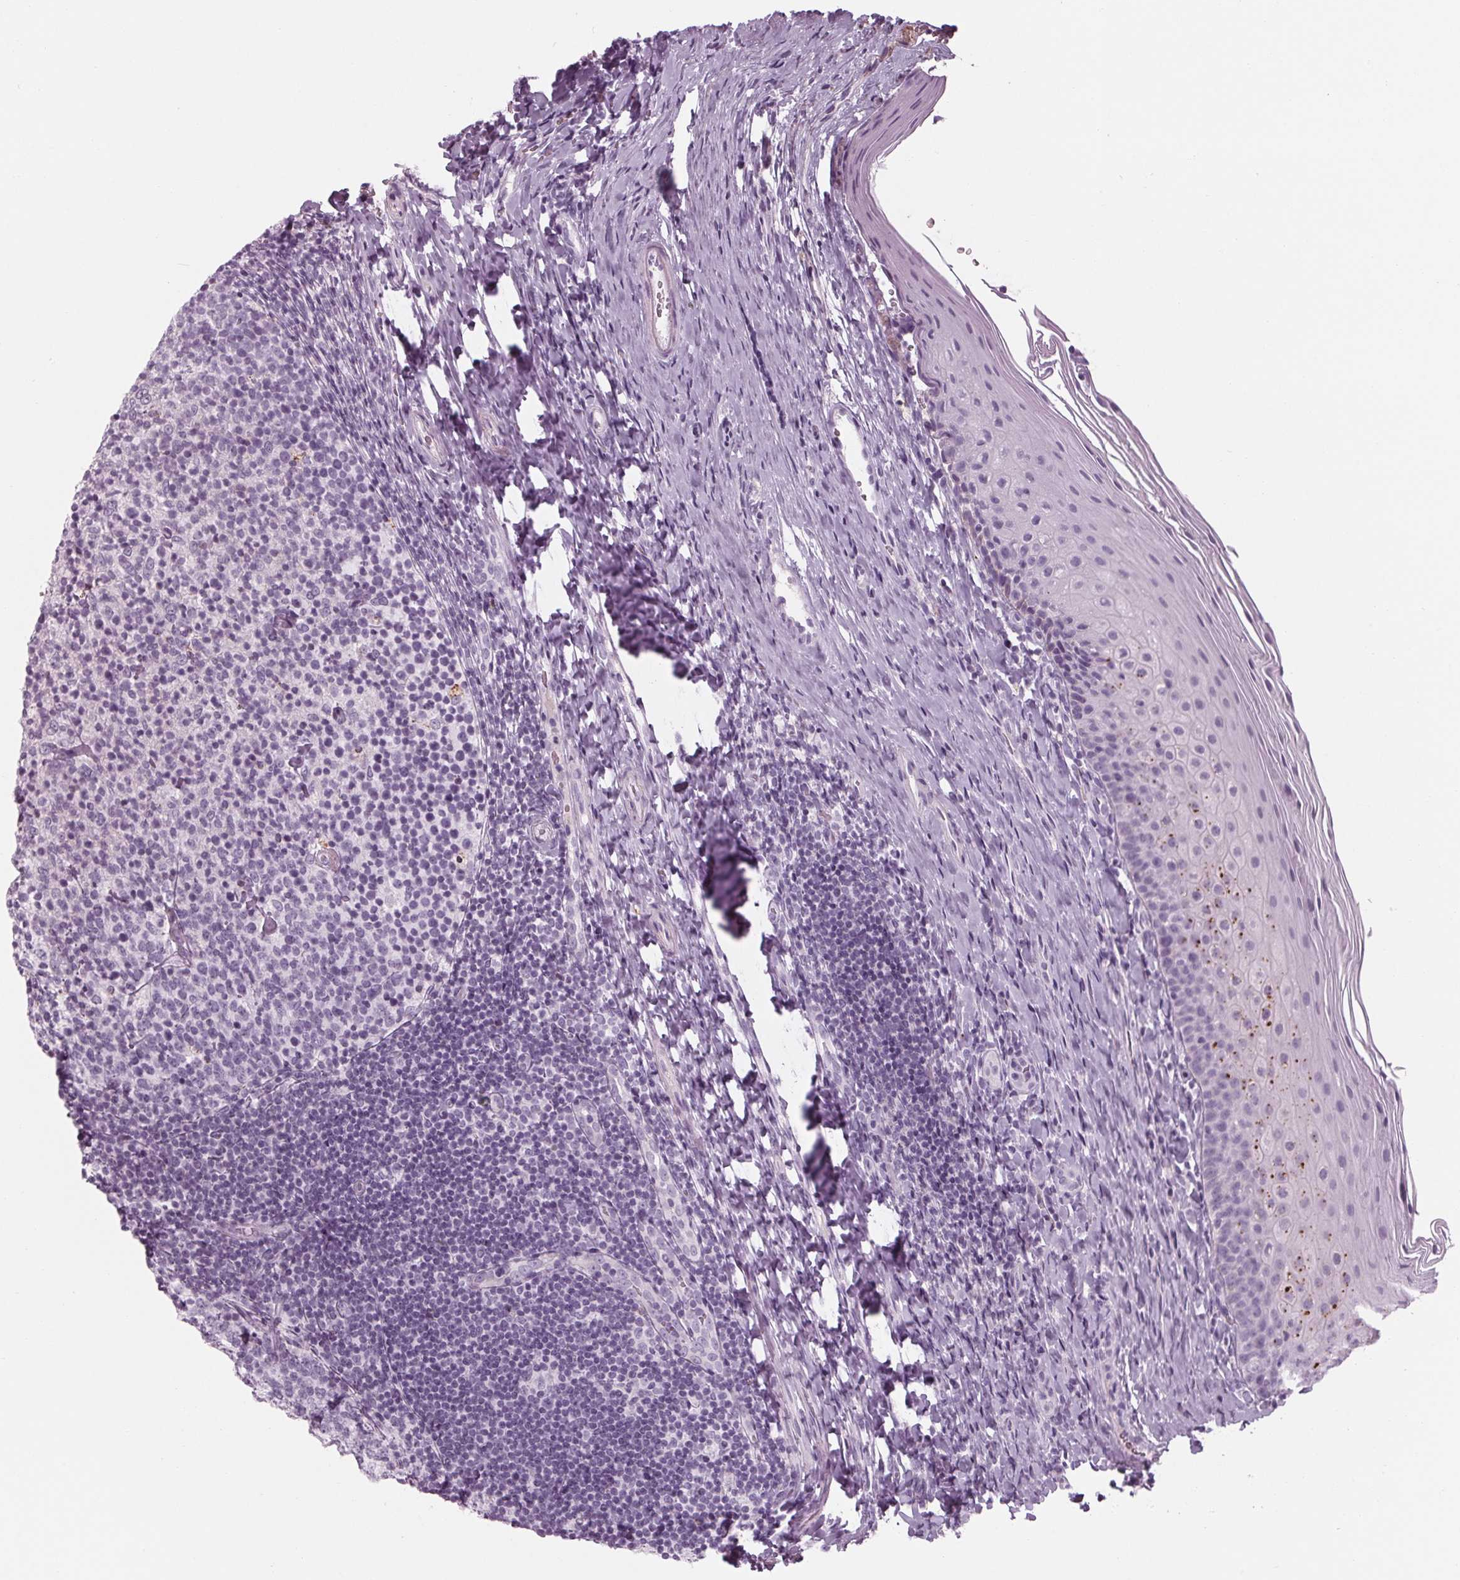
{"staining": {"intensity": "negative", "quantity": "none", "location": "none"}, "tissue": "tonsil", "cell_type": "Germinal center cells", "image_type": "normal", "snomed": [{"axis": "morphology", "description": "Normal tissue, NOS"}, {"axis": "topography", "description": "Tonsil"}], "caption": "A high-resolution histopathology image shows IHC staining of unremarkable tonsil, which exhibits no significant staining in germinal center cells. The staining is performed using DAB (3,3'-diaminobenzidine) brown chromogen with nuclei counter-stained in using hematoxylin.", "gene": "CYP3A43", "patient": {"sex": "female", "age": 10}}